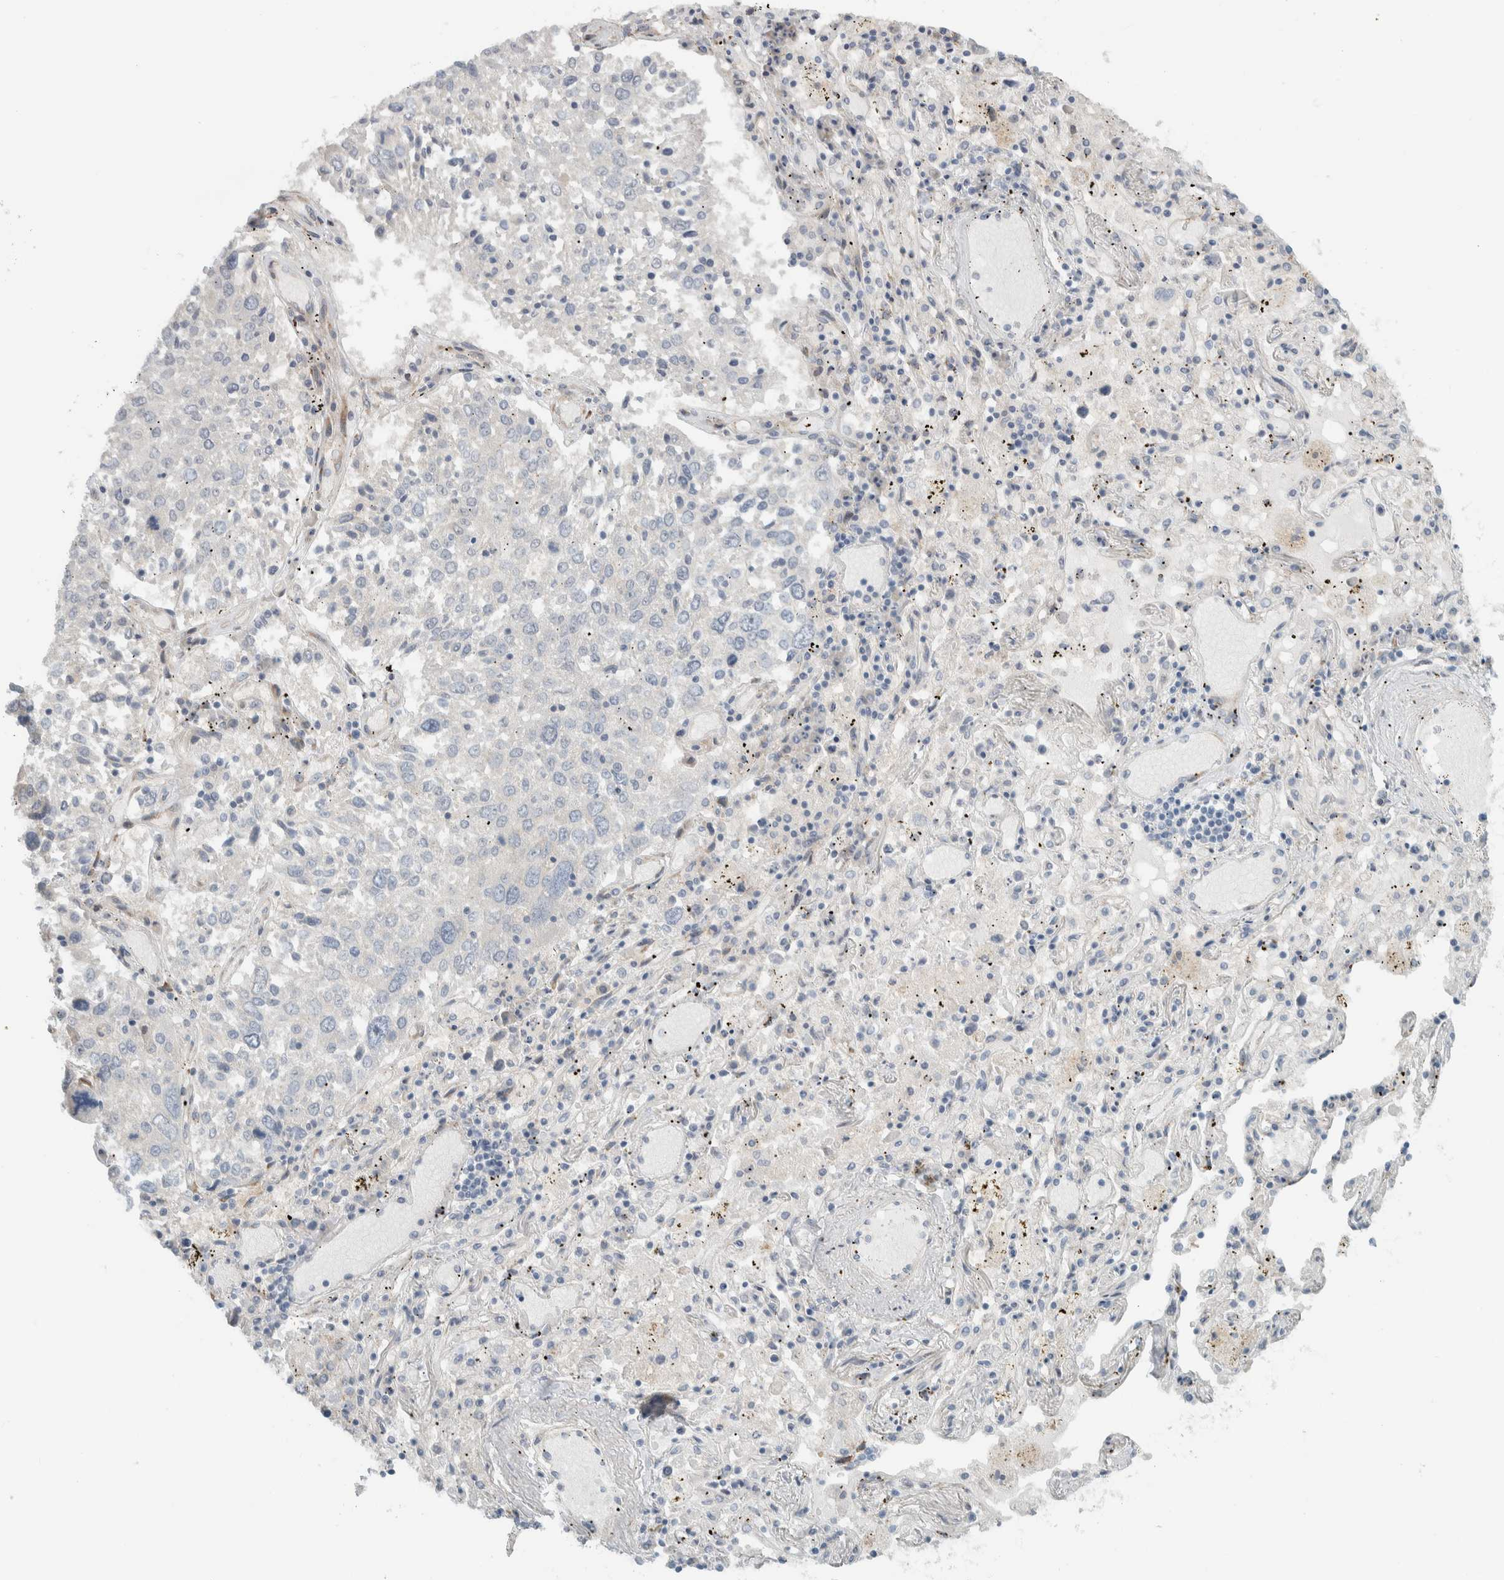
{"staining": {"intensity": "negative", "quantity": "none", "location": "none"}, "tissue": "lung cancer", "cell_type": "Tumor cells", "image_type": "cancer", "snomed": [{"axis": "morphology", "description": "Squamous cell carcinoma, NOS"}, {"axis": "topography", "description": "Lung"}], "caption": "The immunohistochemistry (IHC) image has no significant staining in tumor cells of squamous cell carcinoma (lung) tissue.", "gene": "HGS", "patient": {"sex": "male", "age": 65}}